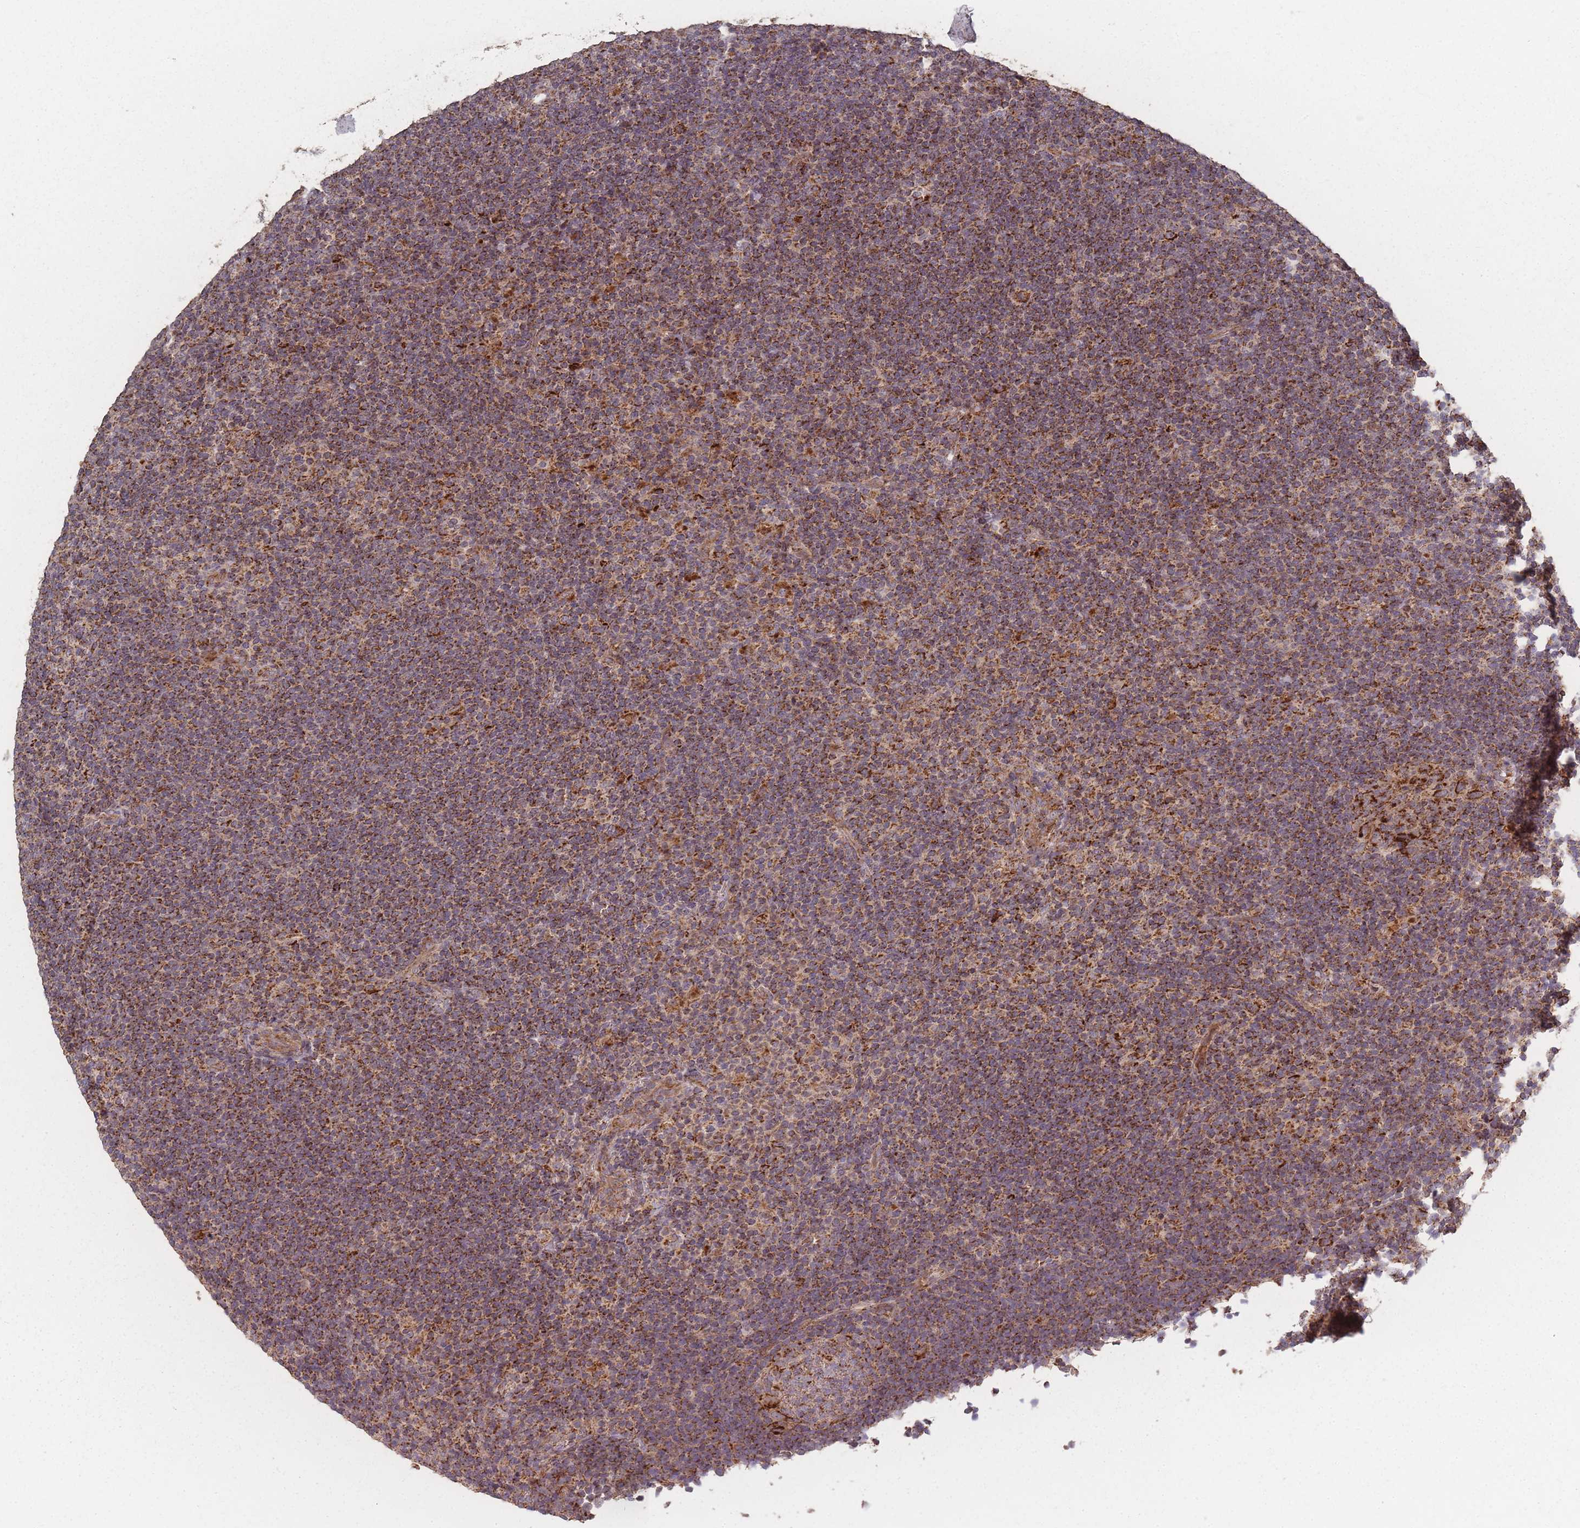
{"staining": {"intensity": "strong", "quantity": ">75%", "location": "cytoplasmic/membranous"}, "tissue": "lymphoma", "cell_type": "Tumor cells", "image_type": "cancer", "snomed": [{"axis": "morphology", "description": "Hodgkin's disease, NOS"}, {"axis": "topography", "description": "Lymph node"}], "caption": "Approximately >75% of tumor cells in human Hodgkin's disease show strong cytoplasmic/membranous protein staining as visualized by brown immunohistochemical staining.", "gene": "LYRM7", "patient": {"sex": "female", "age": 57}}